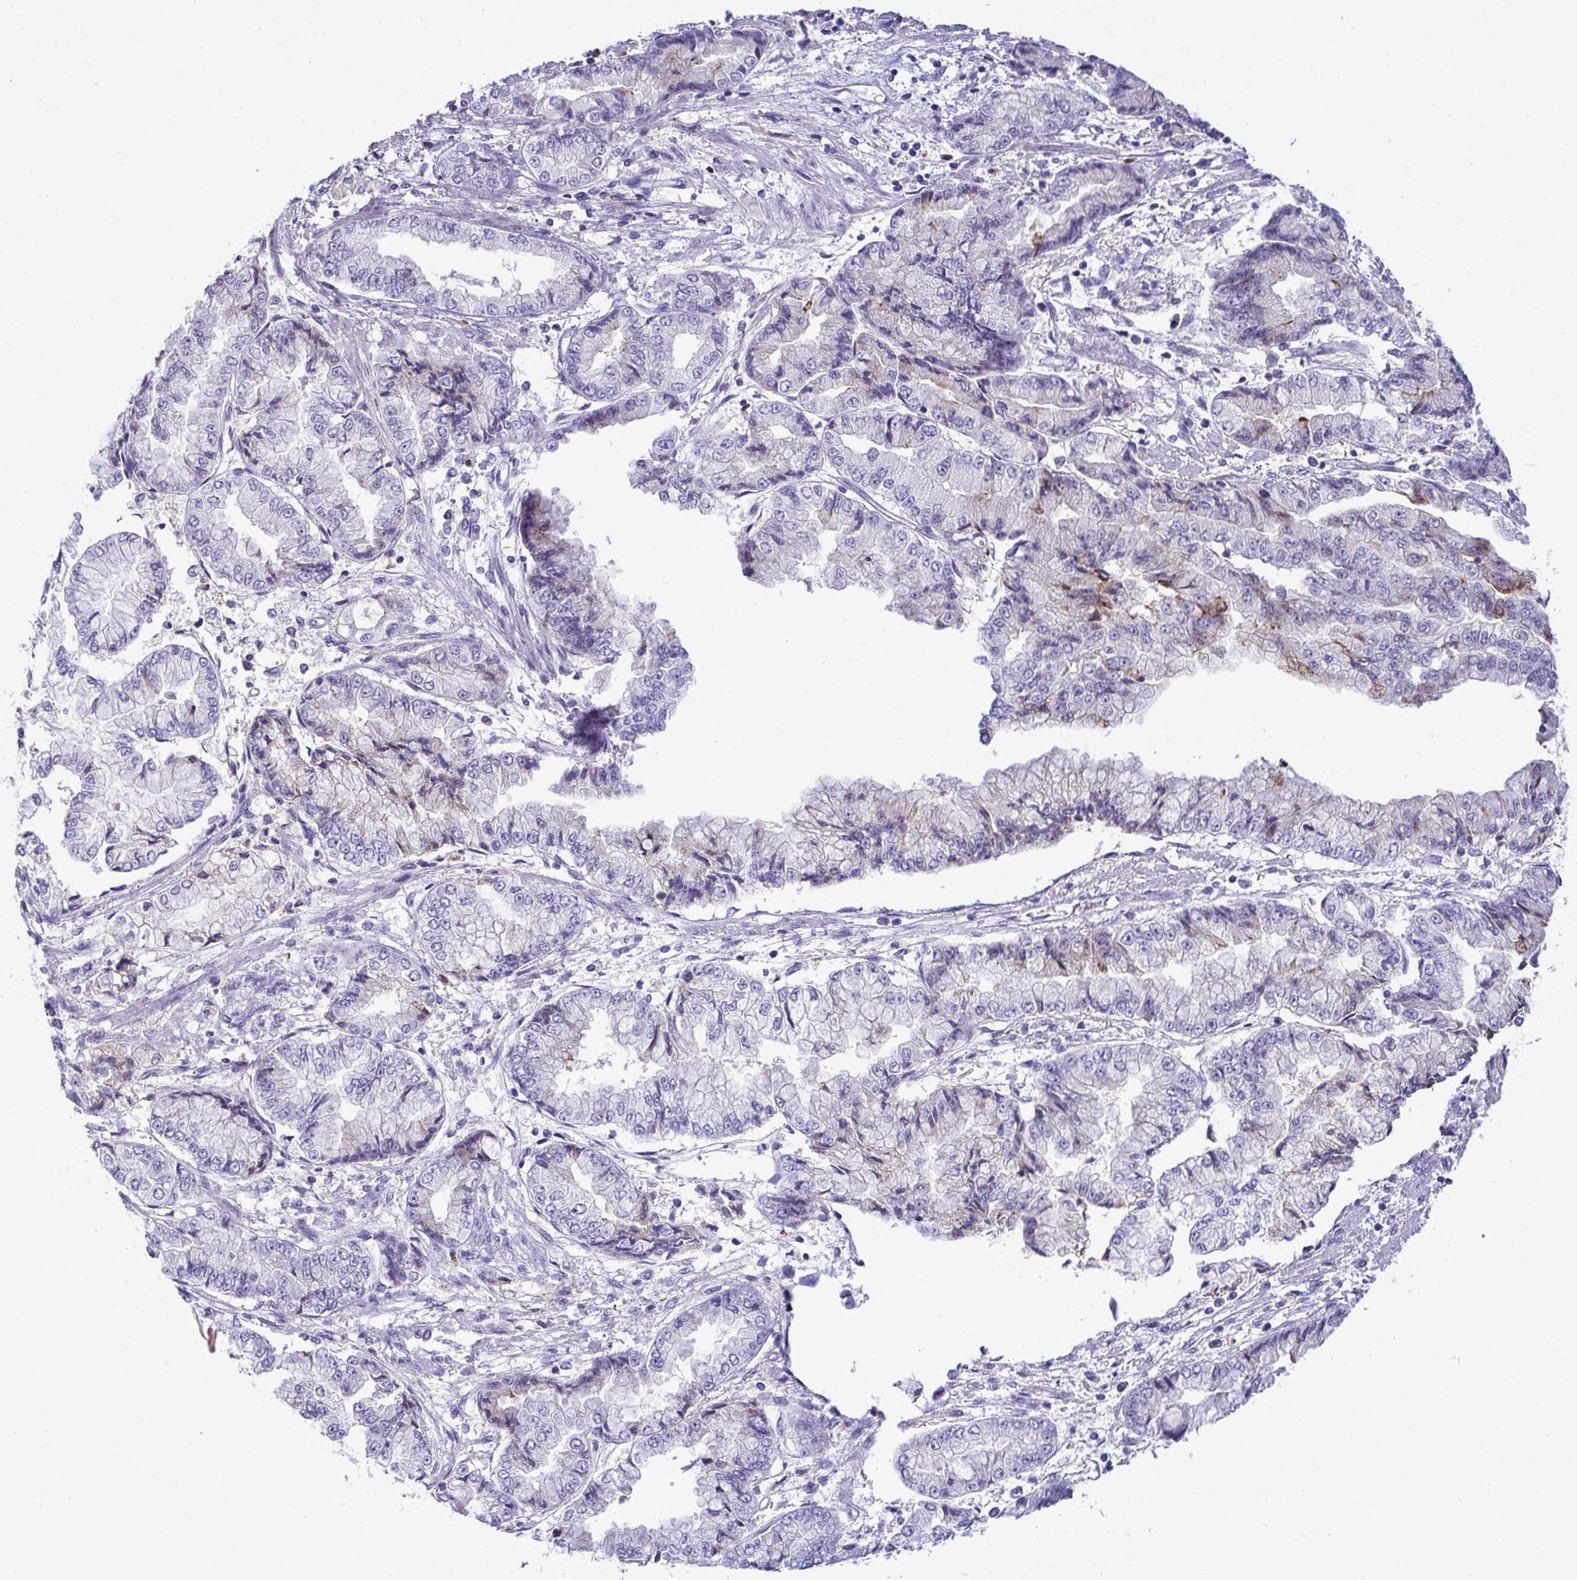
{"staining": {"intensity": "moderate", "quantity": "<25%", "location": "cytoplasmic/membranous"}, "tissue": "stomach cancer", "cell_type": "Tumor cells", "image_type": "cancer", "snomed": [{"axis": "morphology", "description": "Adenocarcinoma, NOS"}, {"axis": "topography", "description": "Stomach, upper"}], "caption": "Human stomach cancer stained for a protein (brown) displays moderate cytoplasmic/membranous positive staining in approximately <25% of tumor cells.", "gene": "RGPD5", "patient": {"sex": "female", "age": 74}}